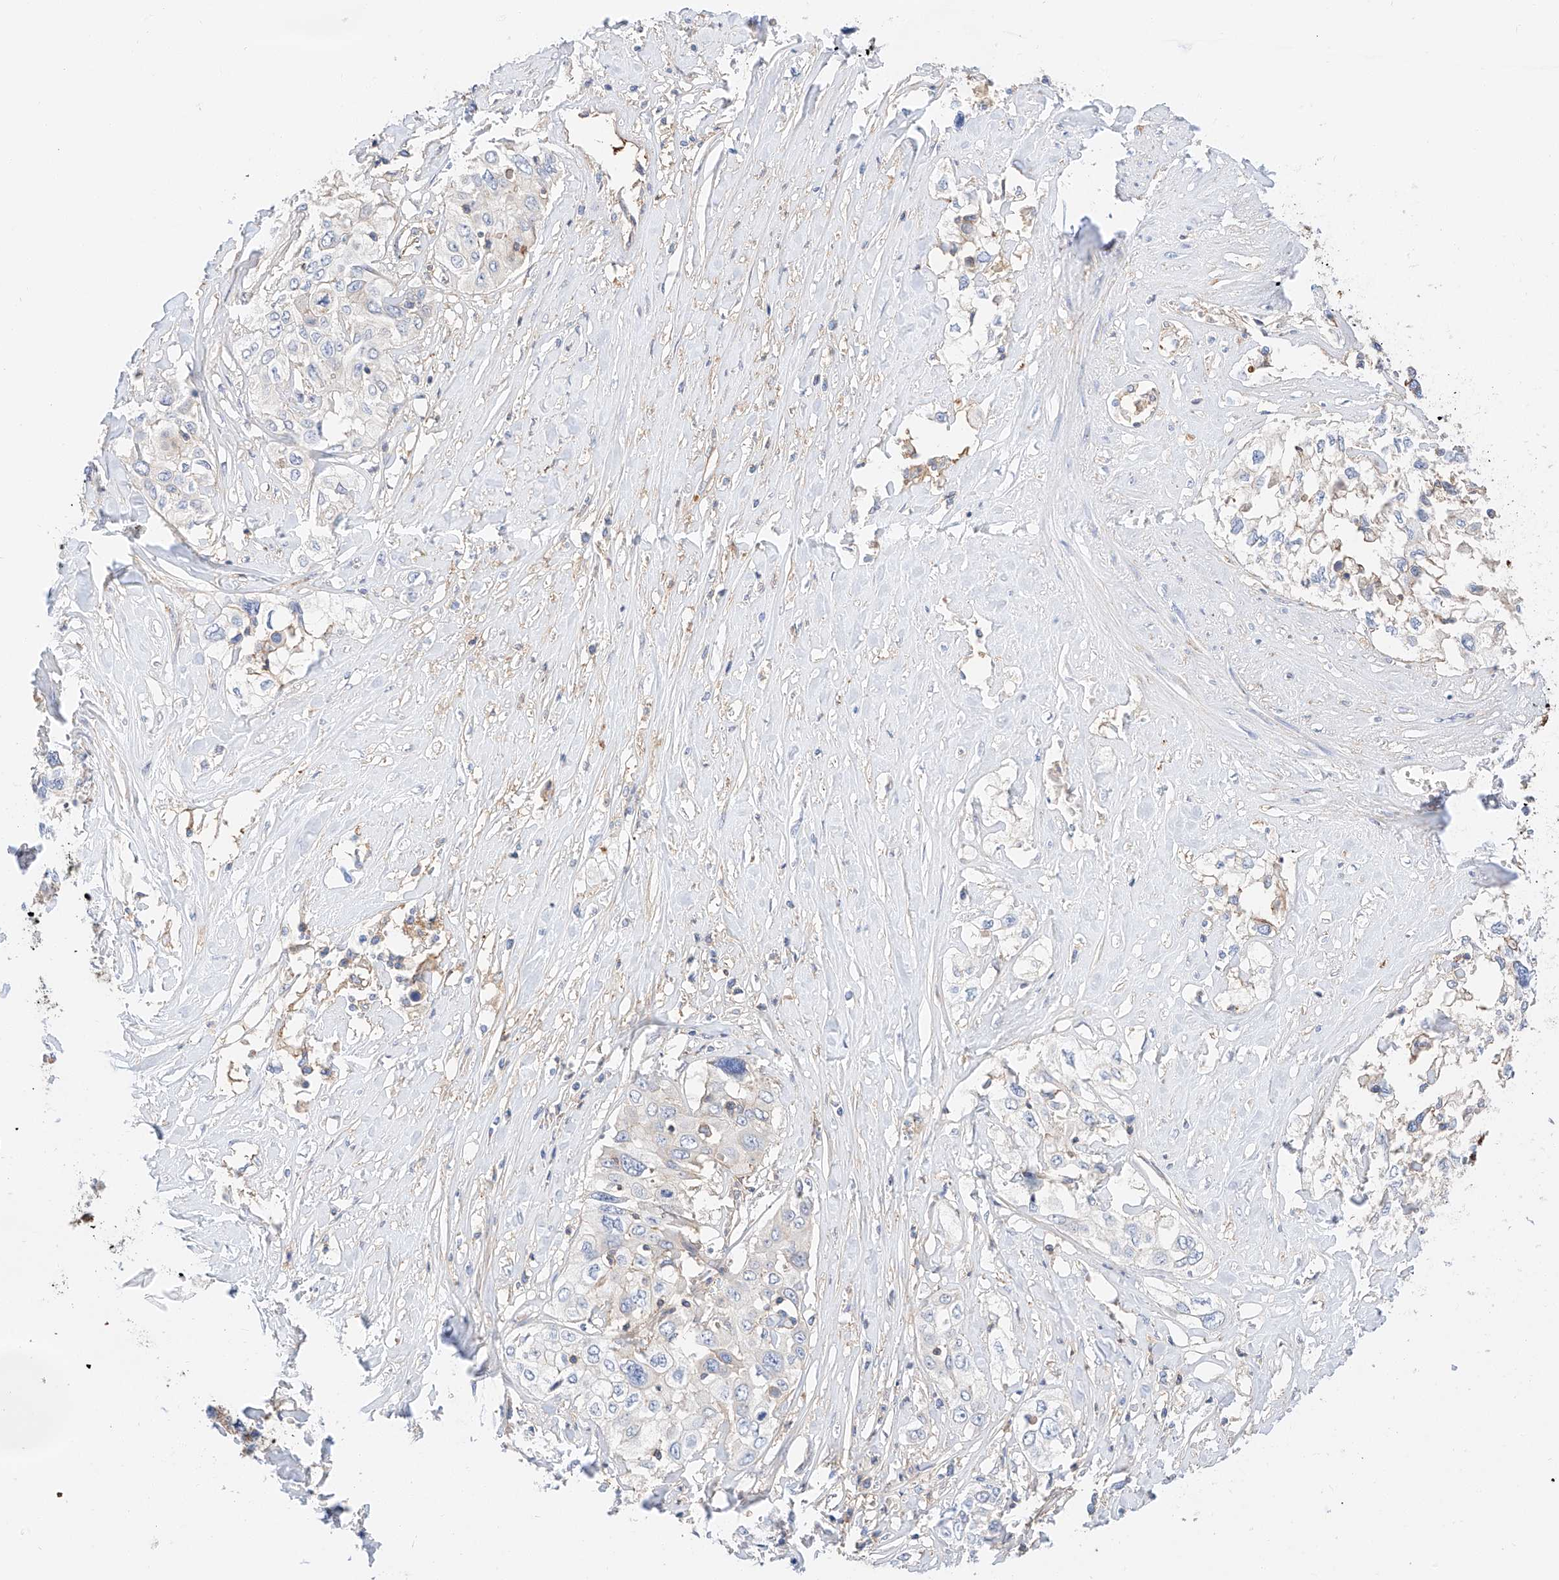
{"staining": {"intensity": "negative", "quantity": "none", "location": "none"}, "tissue": "cervical cancer", "cell_type": "Tumor cells", "image_type": "cancer", "snomed": [{"axis": "morphology", "description": "Squamous cell carcinoma, NOS"}, {"axis": "topography", "description": "Cervix"}], "caption": "The photomicrograph reveals no significant positivity in tumor cells of cervical cancer (squamous cell carcinoma).", "gene": "HAUS4", "patient": {"sex": "female", "age": 31}}